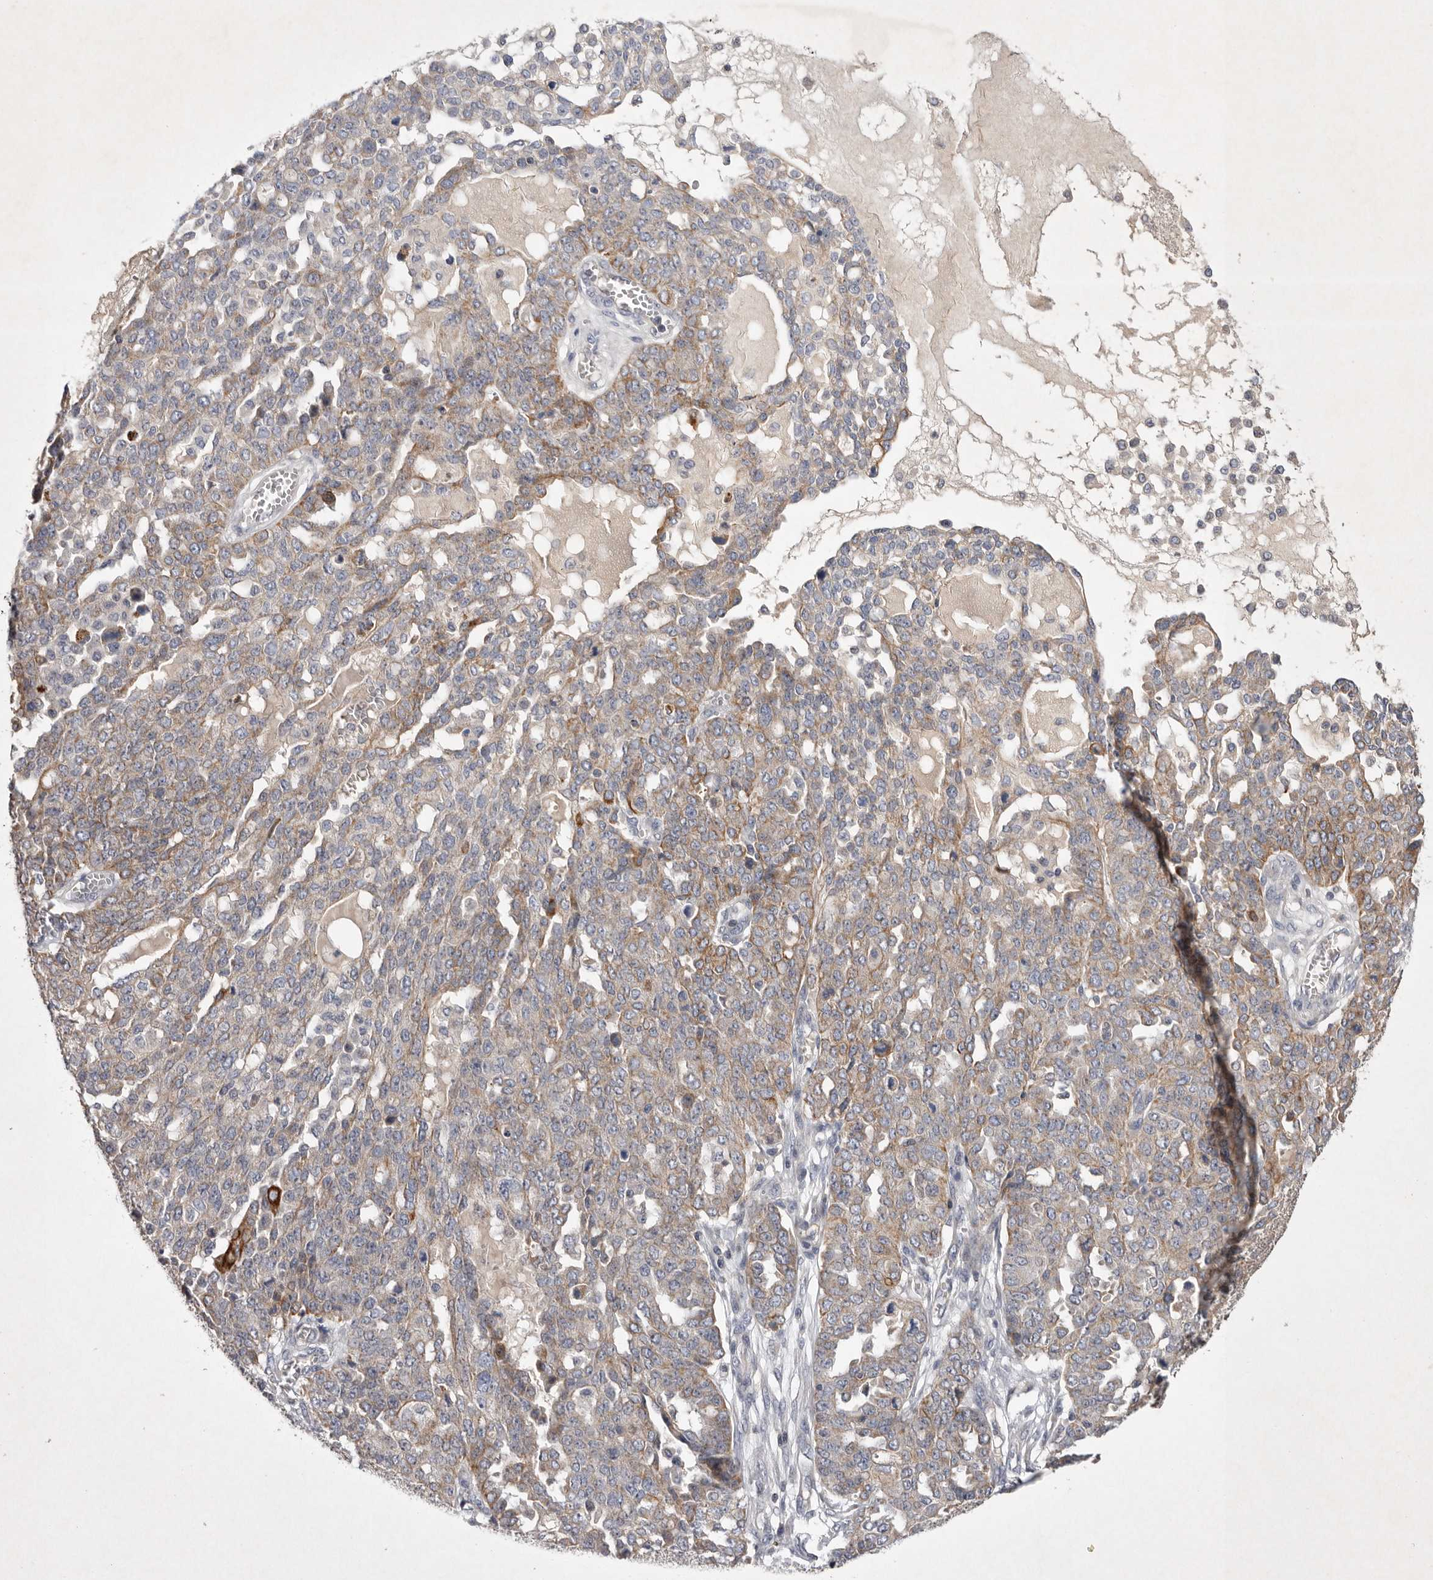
{"staining": {"intensity": "weak", "quantity": "25%-75%", "location": "cytoplasmic/membranous"}, "tissue": "ovarian cancer", "cell_type": "Tumor cells", "image_type": "cancer", "snomed": [{"axis": "morphology", "description": "Cystadenocarcinoma, serous, NOS"}, {"axis": "topography", "description": "Soft tissue"}, {"axis": "topography", "description": "Ovary"}], "caption": "This is a histology image of IHC staining of ovarian cancer, which shows weak positivity in the cytoplasmic/membranous of tumor cells.", "gene": "TNFSF14", "patient": {"sex": "female", "age": 57}}